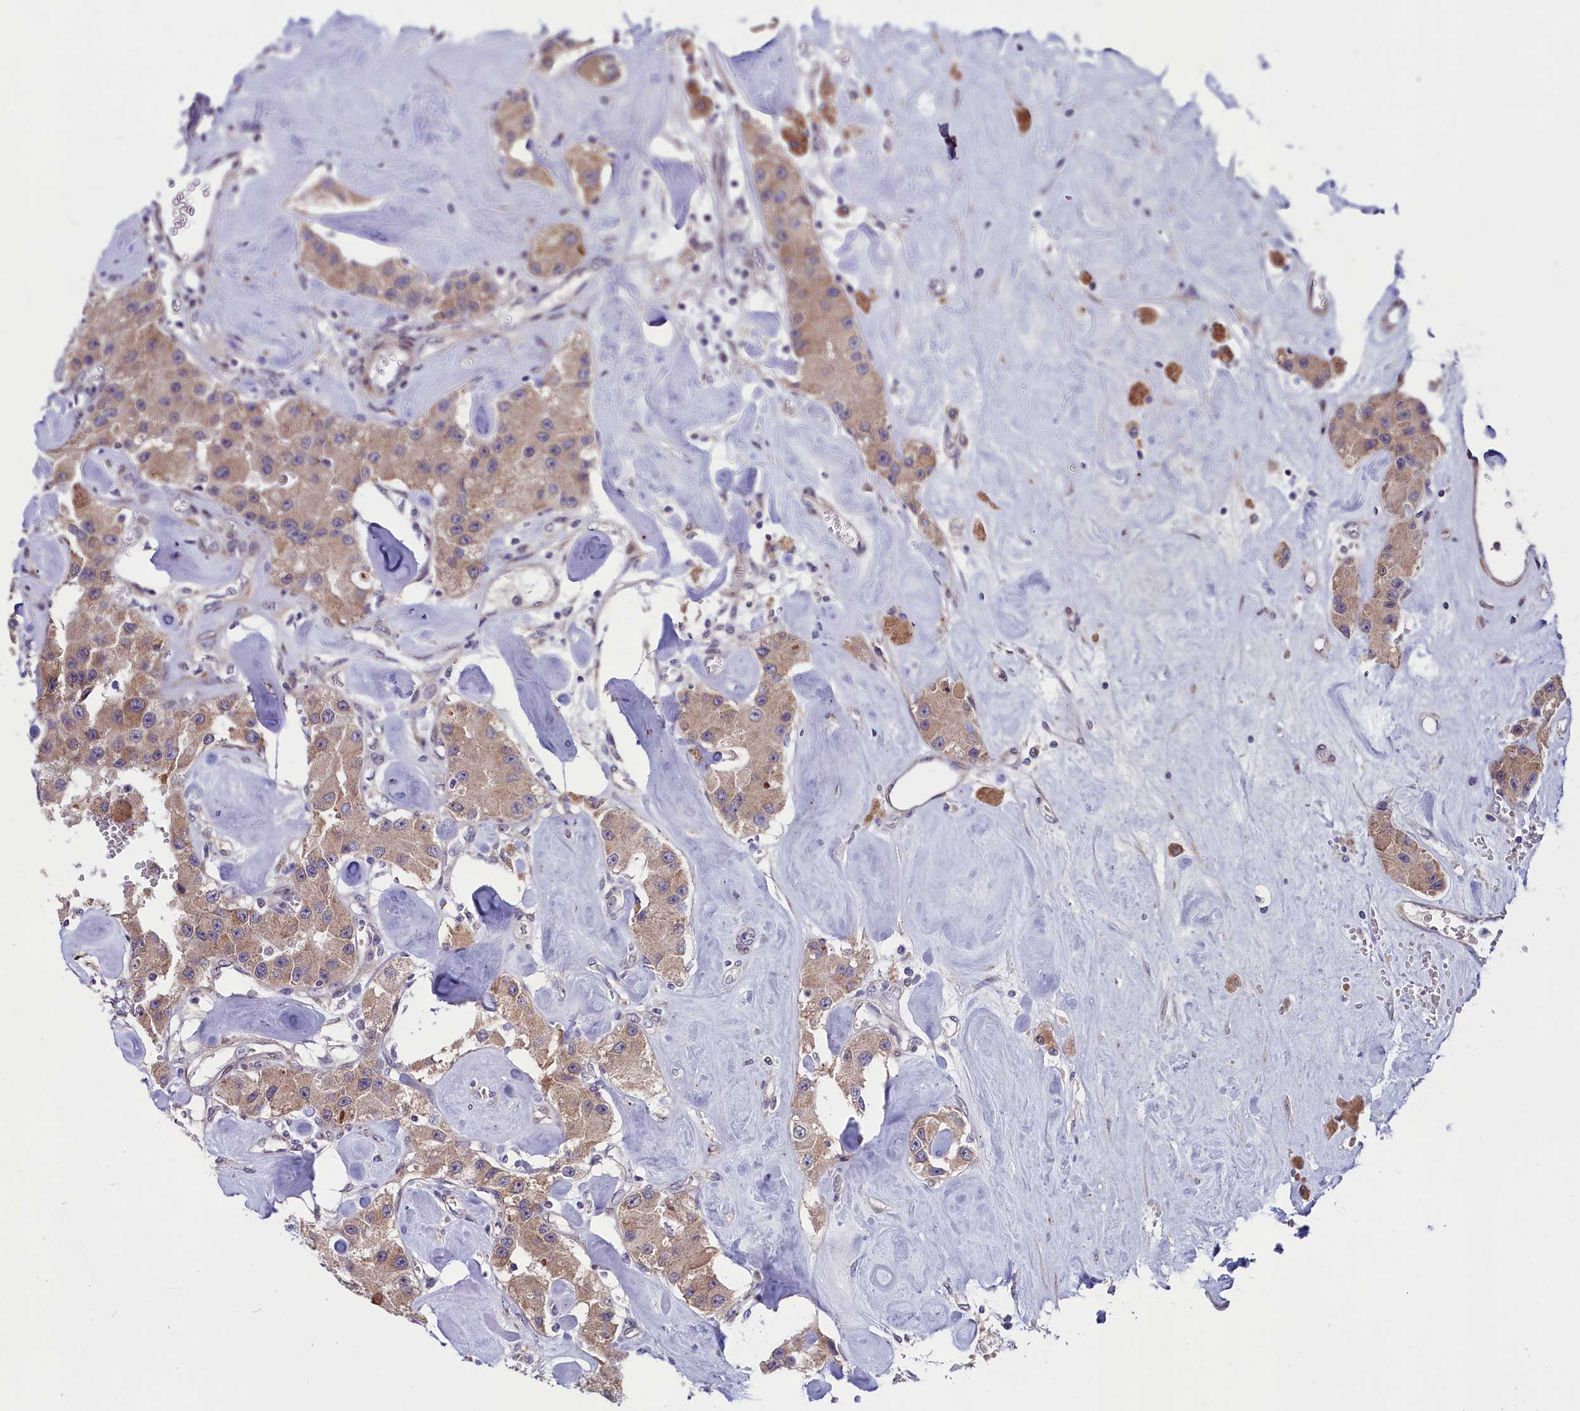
{"staining": {"intensity": "moderate", "quantity": ">75%", "location": "cytoplasmic/membranous"}, "tissue": "carcinoid", "cell_type": "Tumor cells", "image_type": "cancer", "snomed": [{"axis": "morphology", "description": "Carcinoid, malignant, NOS"}, {"axis": "topography", "description": "Pancreas"}], "caption": "DAB immunohistochemical staining of carcinoid demonstrates moderate cytoplasmic/membranous protein expression in about >75% of tumor cells.", "gene": "SLC39A6", "patient": {"sex": "male", "age": 41}}